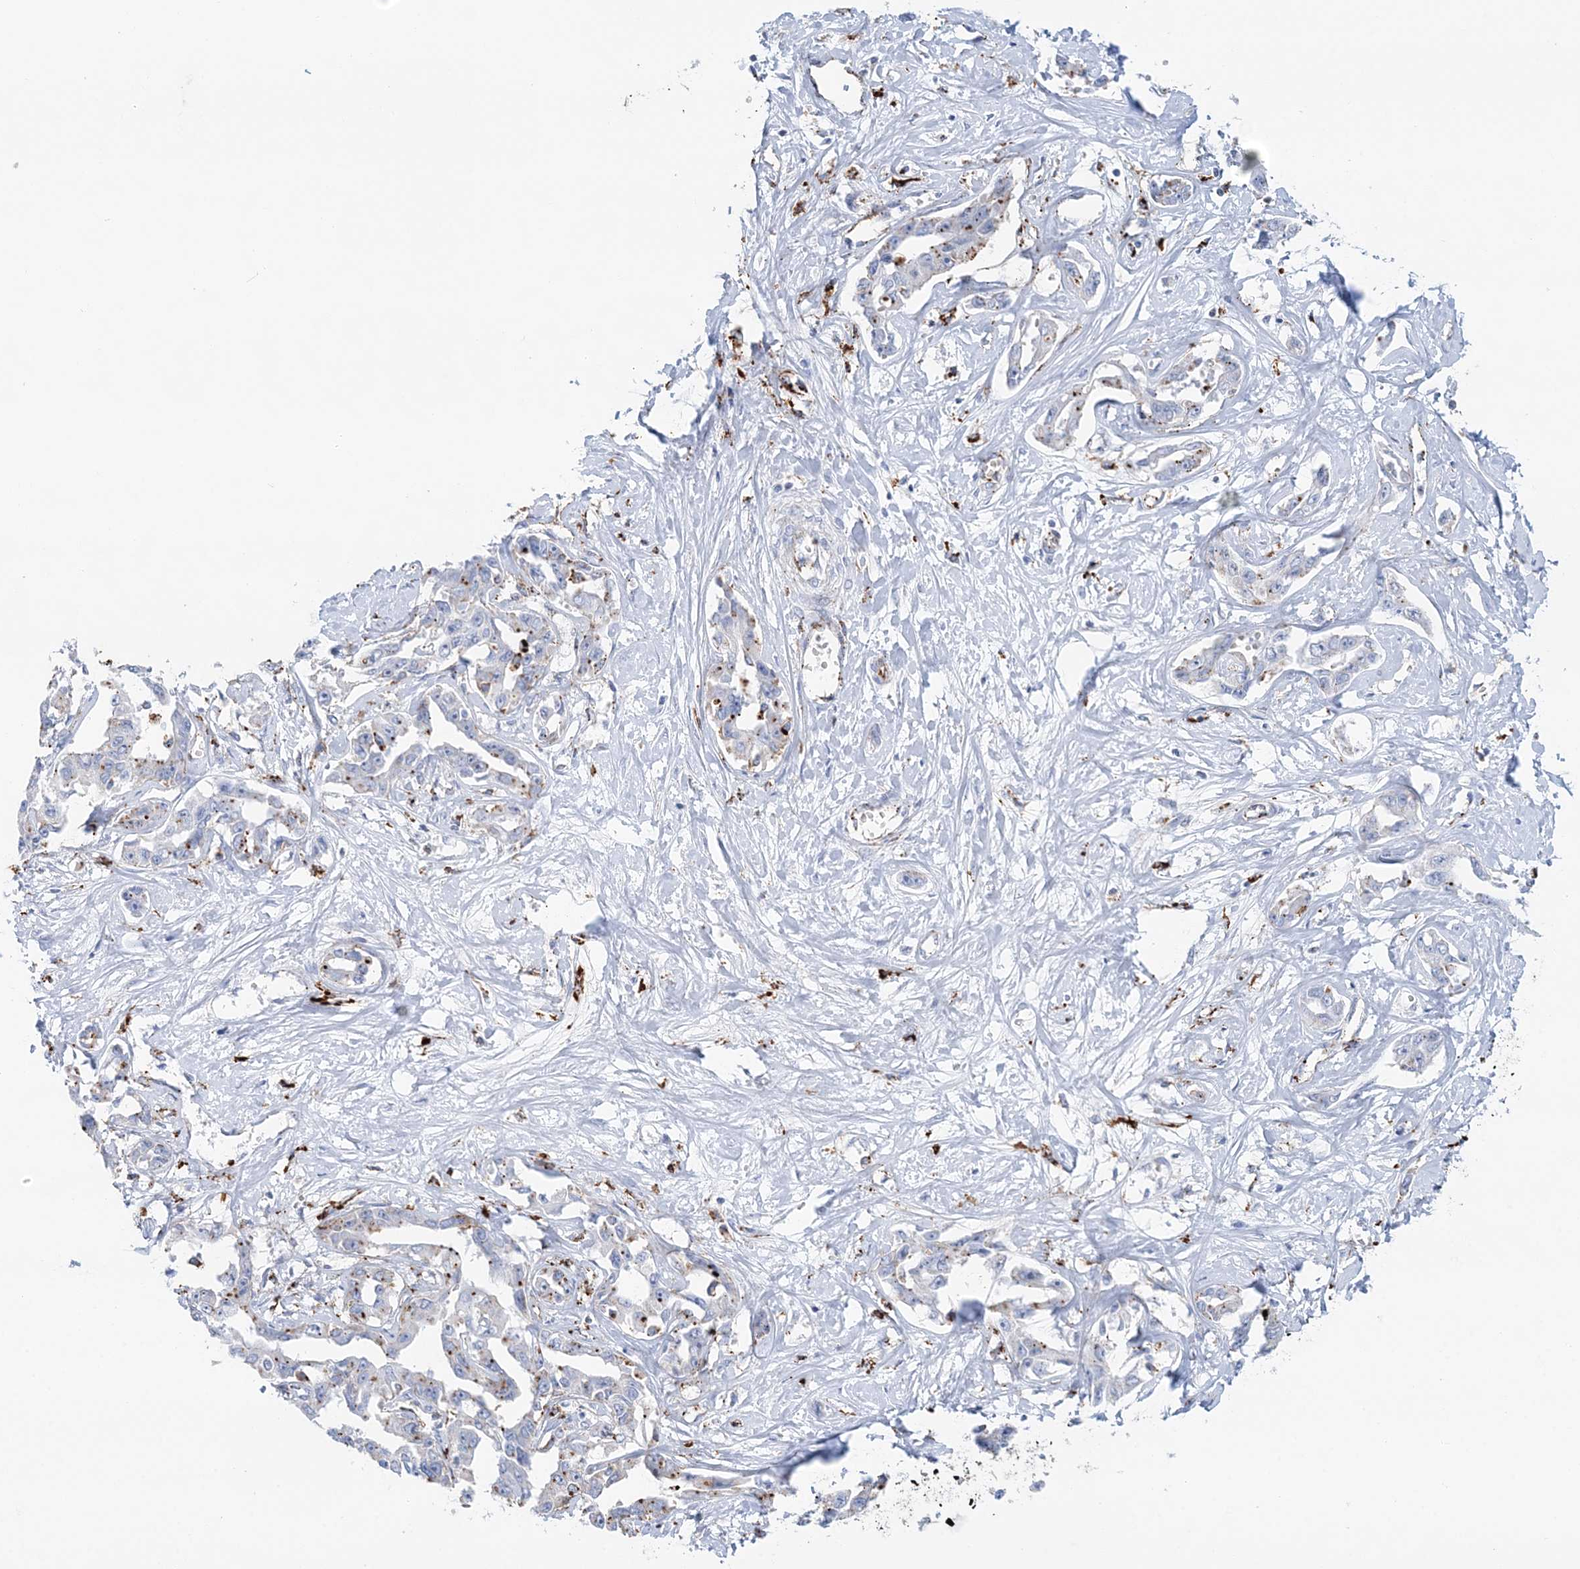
{"staining": {"intensity": "moderate", "quantity": "<25%", "location": "cytoplasmic/membranous"}, "tissue": "liver cancer", "cell_type": "Tumor cells", "image_type": "cancer", "snomed": [{"axis": "morphology", "description": "Cholangiocarcinoma"}, {"axis": "topography", "description": "Liver"}], "caption": "IHC of liver cholangiocarcinoma displays low levels of moderate cytoplasmic/membranous positivity in about <25% of tumor cells.", "gene": "TPP1", "patient": {"sex": "male", "age": 59}}